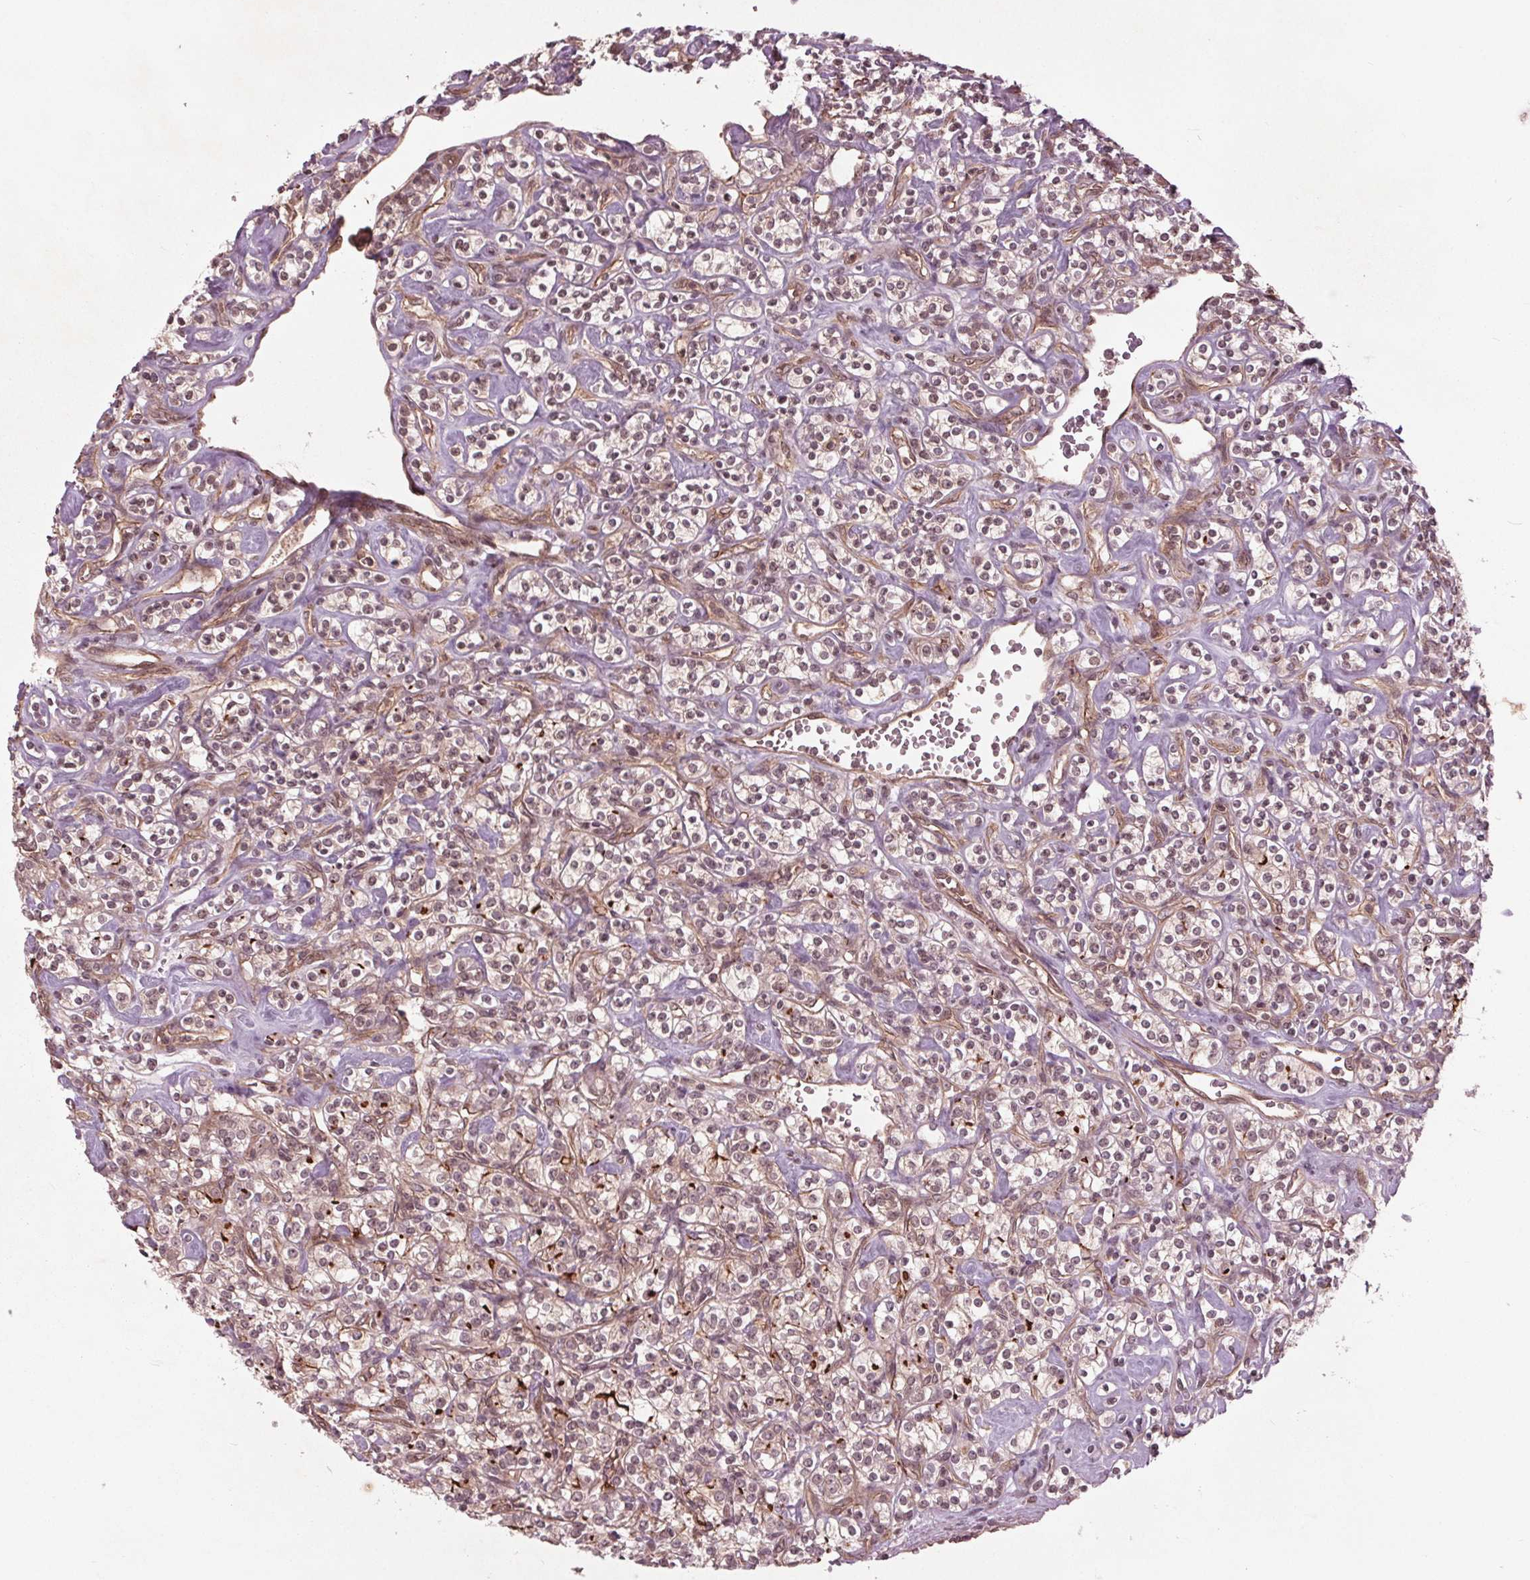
{"staining": {"intensity": "weak", "quantity": "25%-75%", "location": "cytoplasmic/membranous,nuclear"}, "tissue": "renal cancer", "cell_type": "Tumor cells", "image_type": "cancer", "snomed": [{"axis": "morphology", "description": "Adenocarcinoma, NOS"}, {"axis": "topography", "description": "Kidney"}], "caption": "IHC image of neoplastic tissue: renal cancer stained using immunohistochemistry reveals low levels of weak protein expression localized specifically in the cytoplasmic/membranous and nuclear of tumor cells, appearing as a cytoplasmic/membranous and nuclear brown color.", "gene": "BTBD1", "patient": {"sex": "male", "age": 77}}